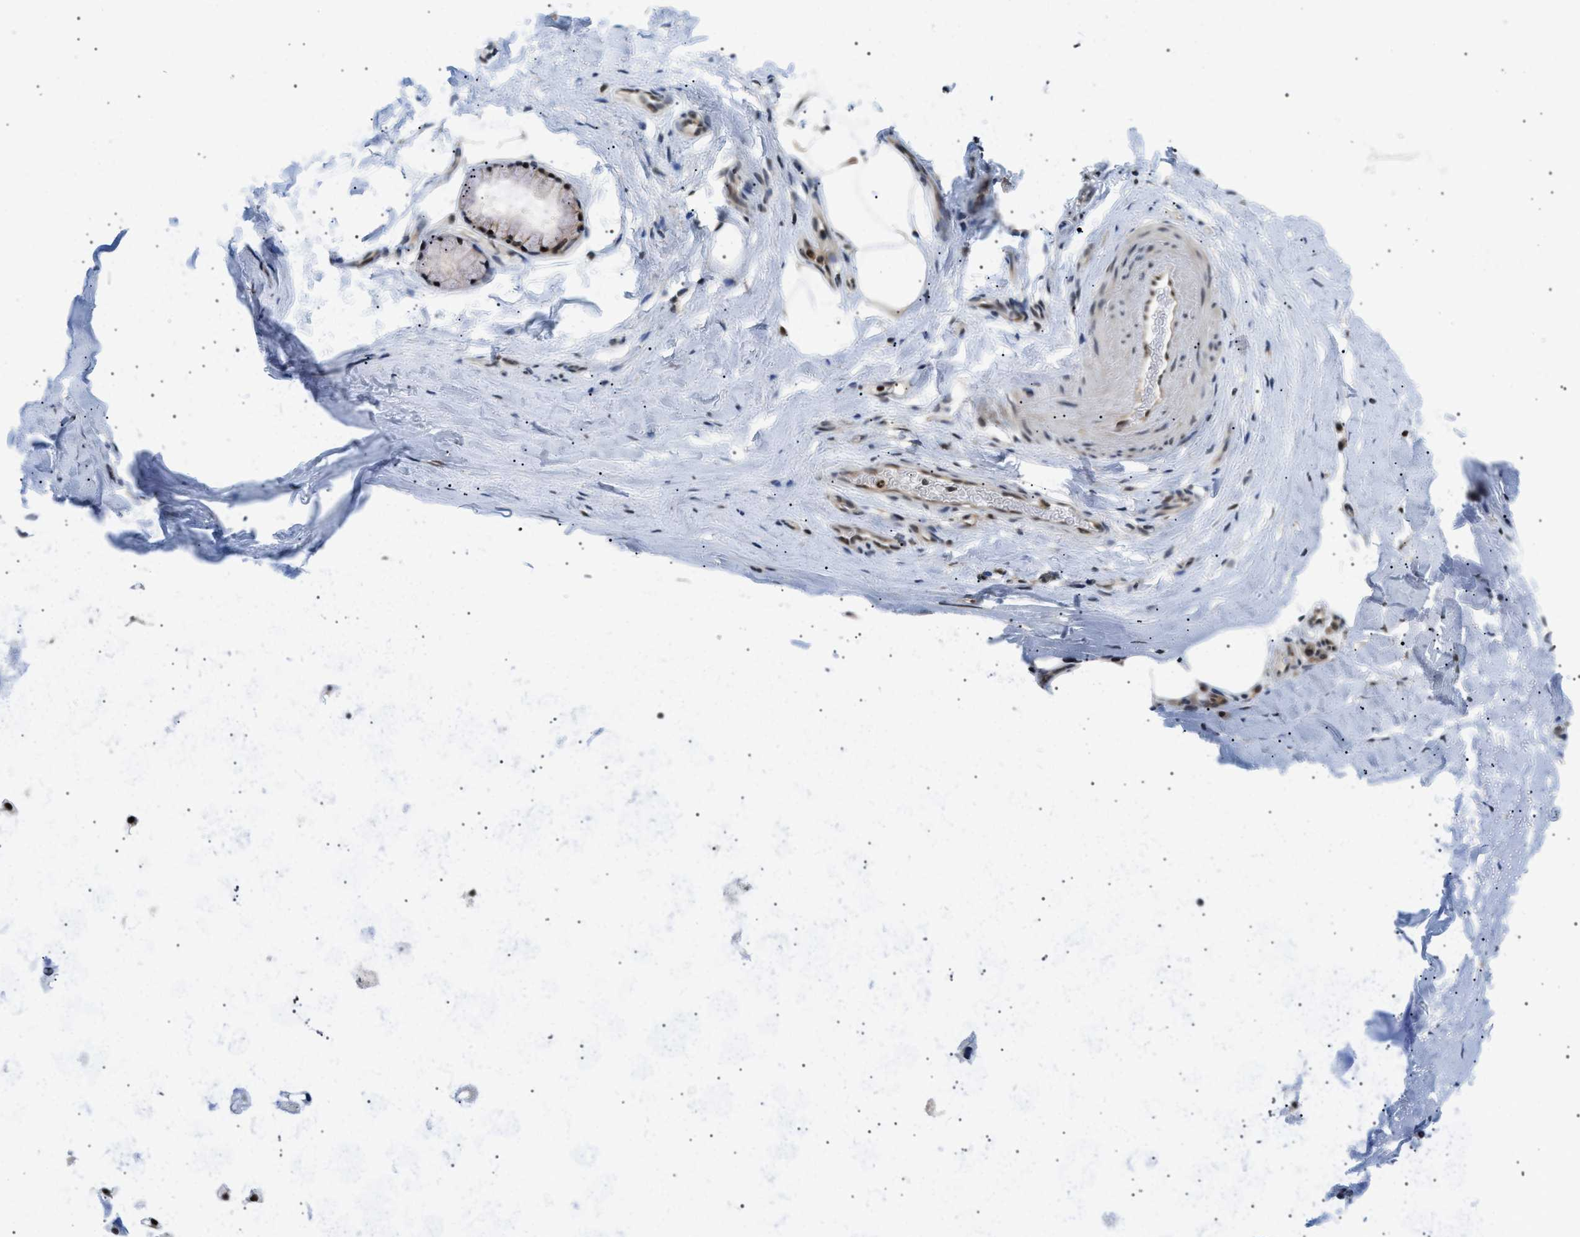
{"staining": {"intensity": "moderate", "quantity": "25%-75%", "location": "nuclear"}, "tissue": "adipose tissue", "cell_type": "Adipocytes", "image_type": "normal", "snomed": [{"axis": "morphology", "description": "Normal tissue, NOS"}, {"axis": "topography", "description": "Cartilage tissue"}, {"axis": "topography", "description": "Bronchus"}], "caption": "Immunohistochemical staining of benign human adipose tissue exhibits moderate nuclear protein staining in about 25%-75% of adipocytes. (DAB IHC with brightfield microscopy, high magnification).", "gene": "RBM15", "patient": {"sex": "female", "age": 53}}